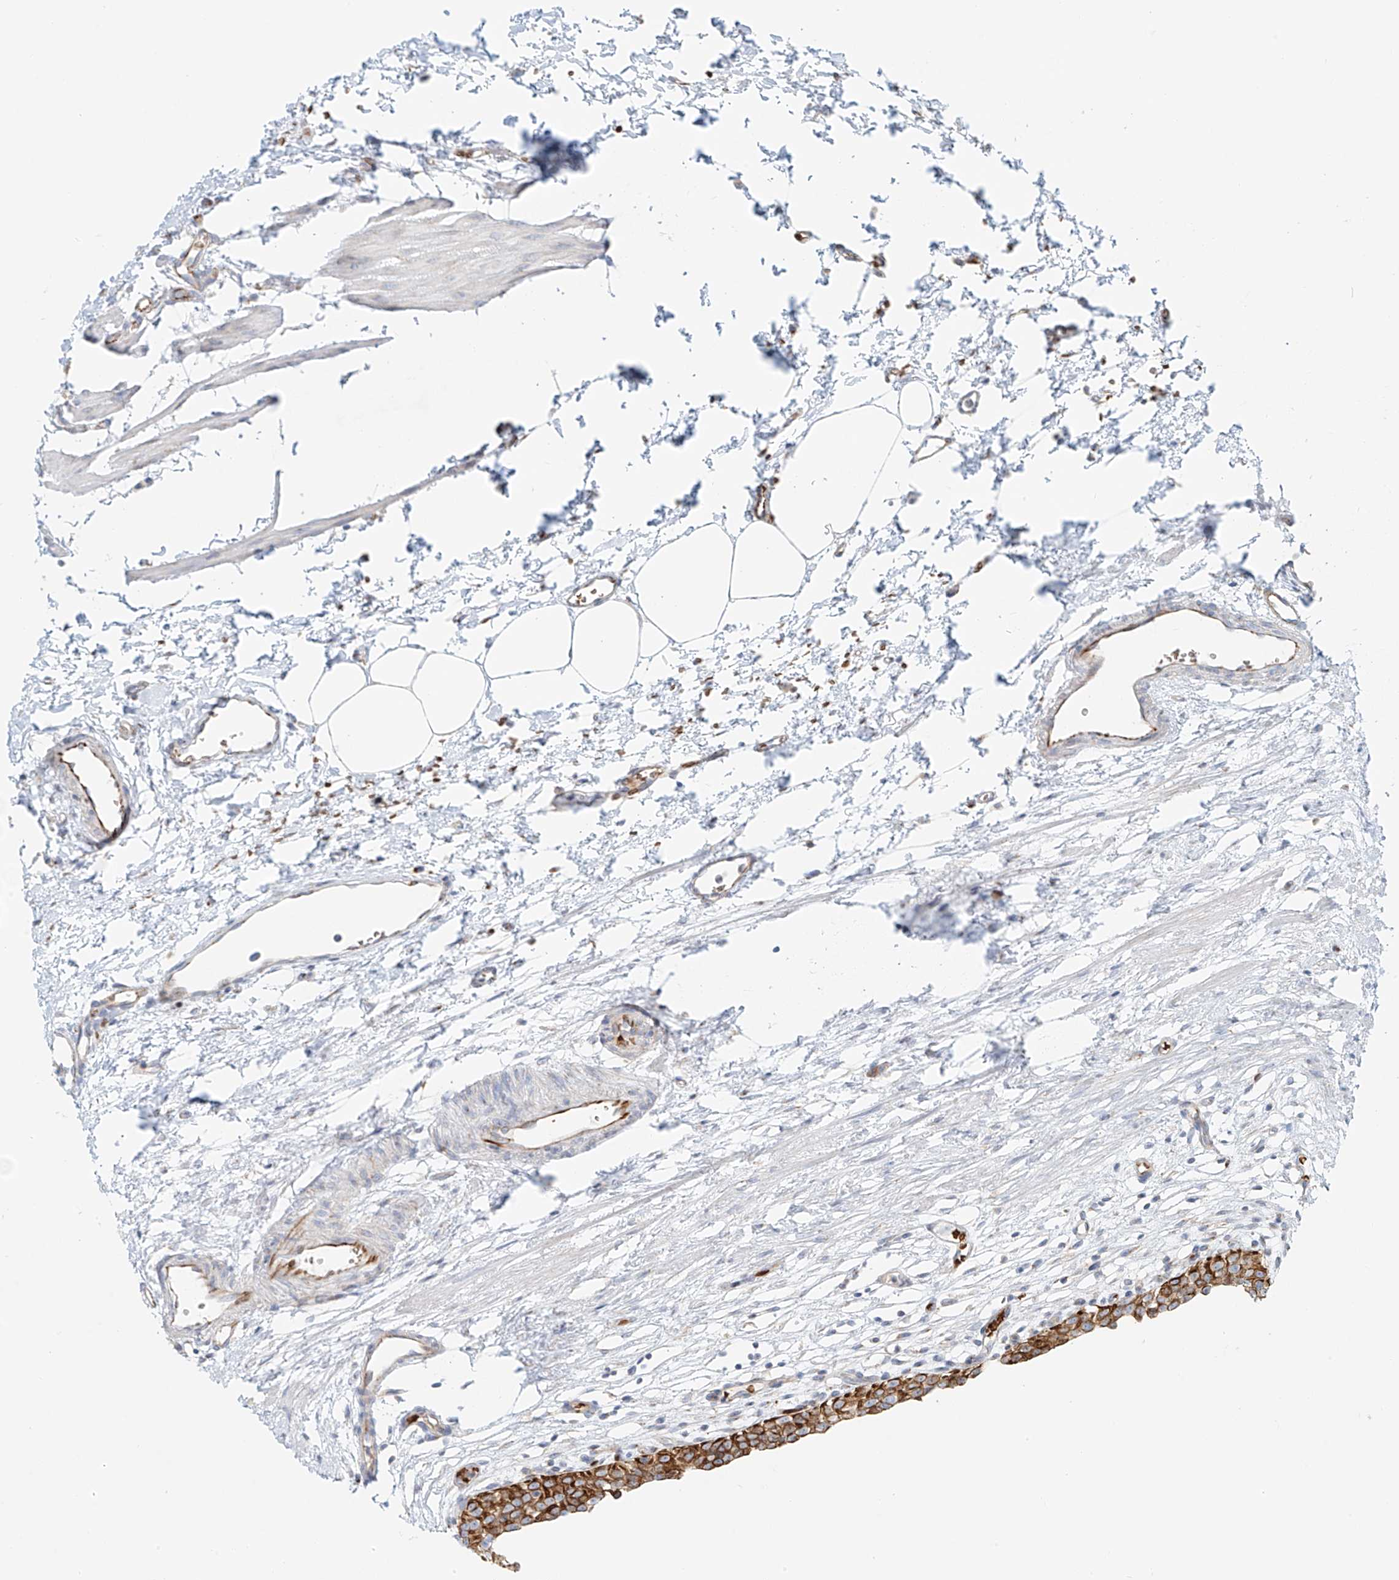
{"staining": {"intensity": "strong", "quantity": ">75%", "location": "cytoplasmic/membranous"}, "tissue": "urinary bladder", "cell_type": "Urothelial cells", "image_type": "normal", "snomed": [{"axis": "morphology", "description": "Normal tissue, NOS"}, {"axis": "morphology", "description": "Urothelial carcinoma, High grade"}, {"axis": "topography", "description": "Urinary bladder"}], "caption": "The image demonstrates a brown stain indicating the presence of a protein in the cytoplasmic/membranous of urothelial cells in urinary bladder. The protein is shown in brown color, while the nuclei are stained blue.", "gene": "EIPR1", "patient": {"sex": "female", "age": 60}}